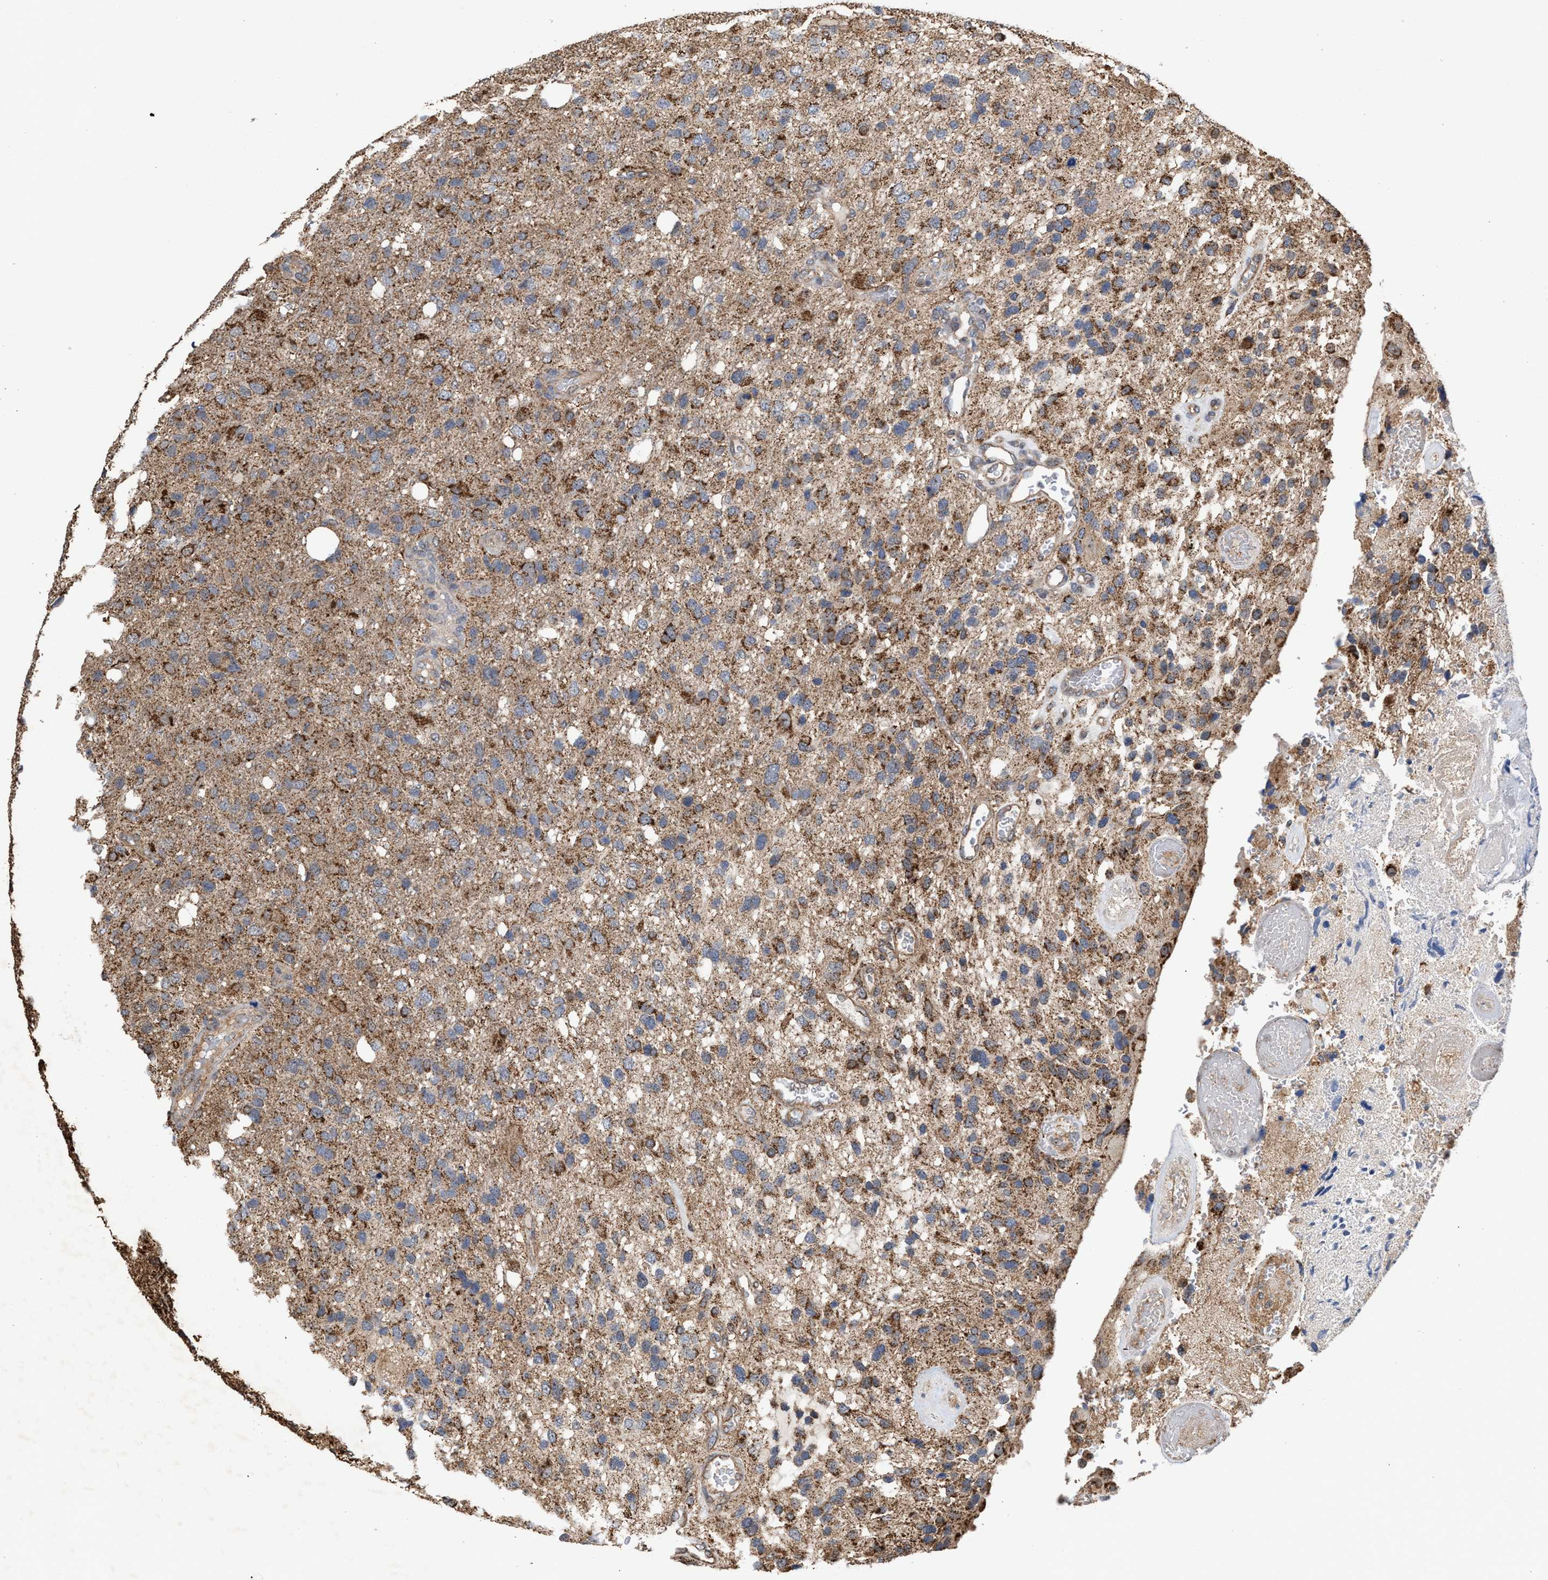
{"staining": {"intensity": "moderate", "quantity": ">75%", "location": "cytoplasmic/membranous"}, "tissue": "glioma", "cell_type": "Tumor cells", "image_type": "cancer", "snomed": [{"axis": "morphology", "description": "Glioma, malignant, High grade"}, {"axis": "topography", "description": "Brain"}], "caption": "A brown stain highlights moderate cytoplasmic/membranous positivity of a protein in malignant high-grade glioma tumor cells. The staining is performed using DAB brown chromogen to label protein expression. The nuclei are counter-stained blue using hematoxylin.", "gene": "EXOSC2", "patient": {"sex": "female", "age": 58}}